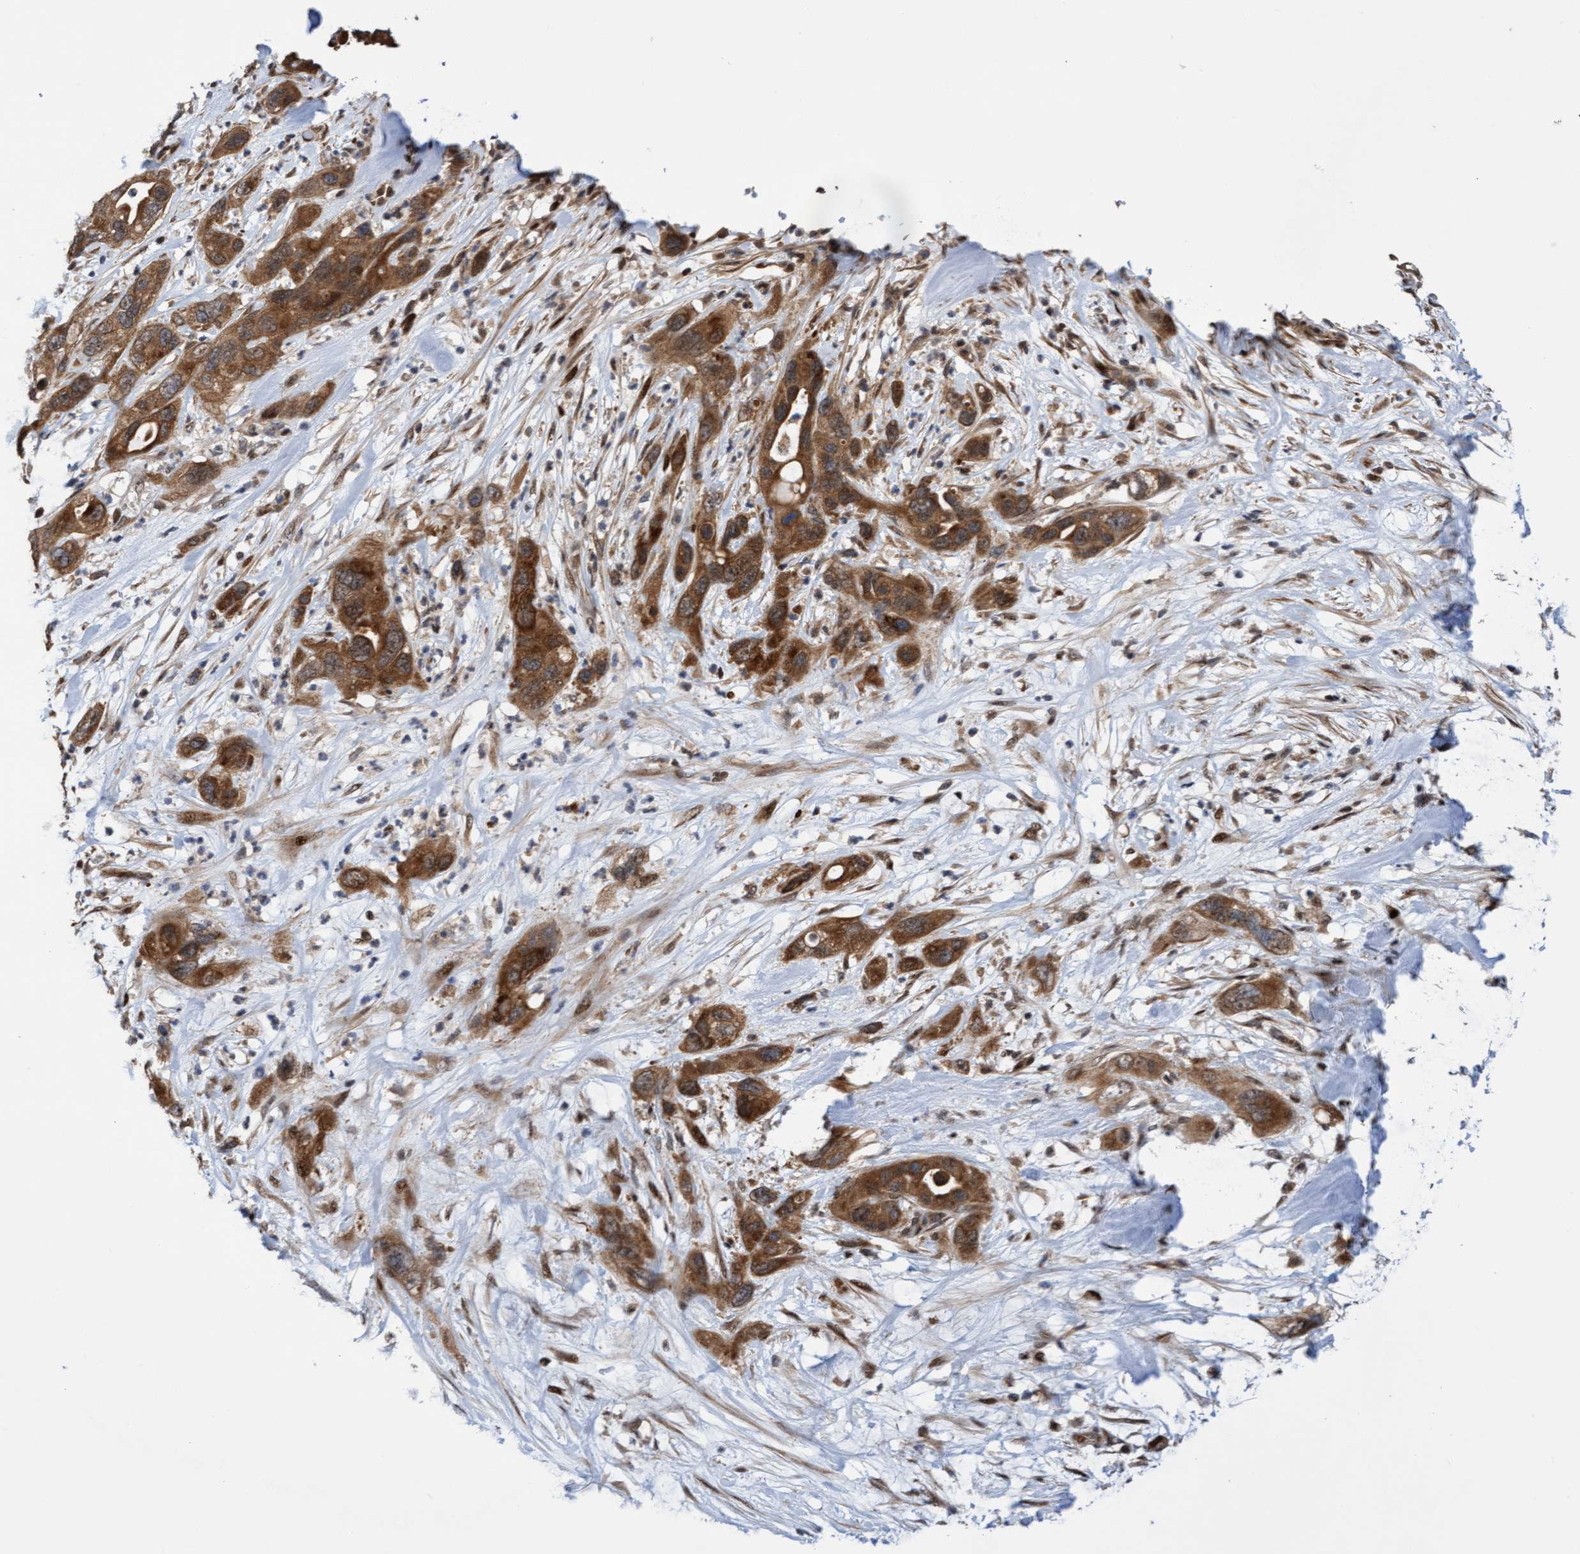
{"staining": {"intensity": "moderate", "quantity": ">75%", "location": "cytoplasmic/membranous"}, "tissue": "pancreatic cancer", "cell_type": "Tumor cells", "image_type": "cancer", "snomed": [{"axis": "morphology", "description": "Adenocarcinoma, NOS"}, {"axis": "topography", "description": "Pancreas"}], "caption": "Human pancreatic cancer (adenocarcinoma) stained for a protein (brown) demonstrates moderate cytoplasmic/membranous positive positivity in approximately >75% of tumor cells.", "gene": "ITFG1", "patient": {"sex": "female", "age": 71}}